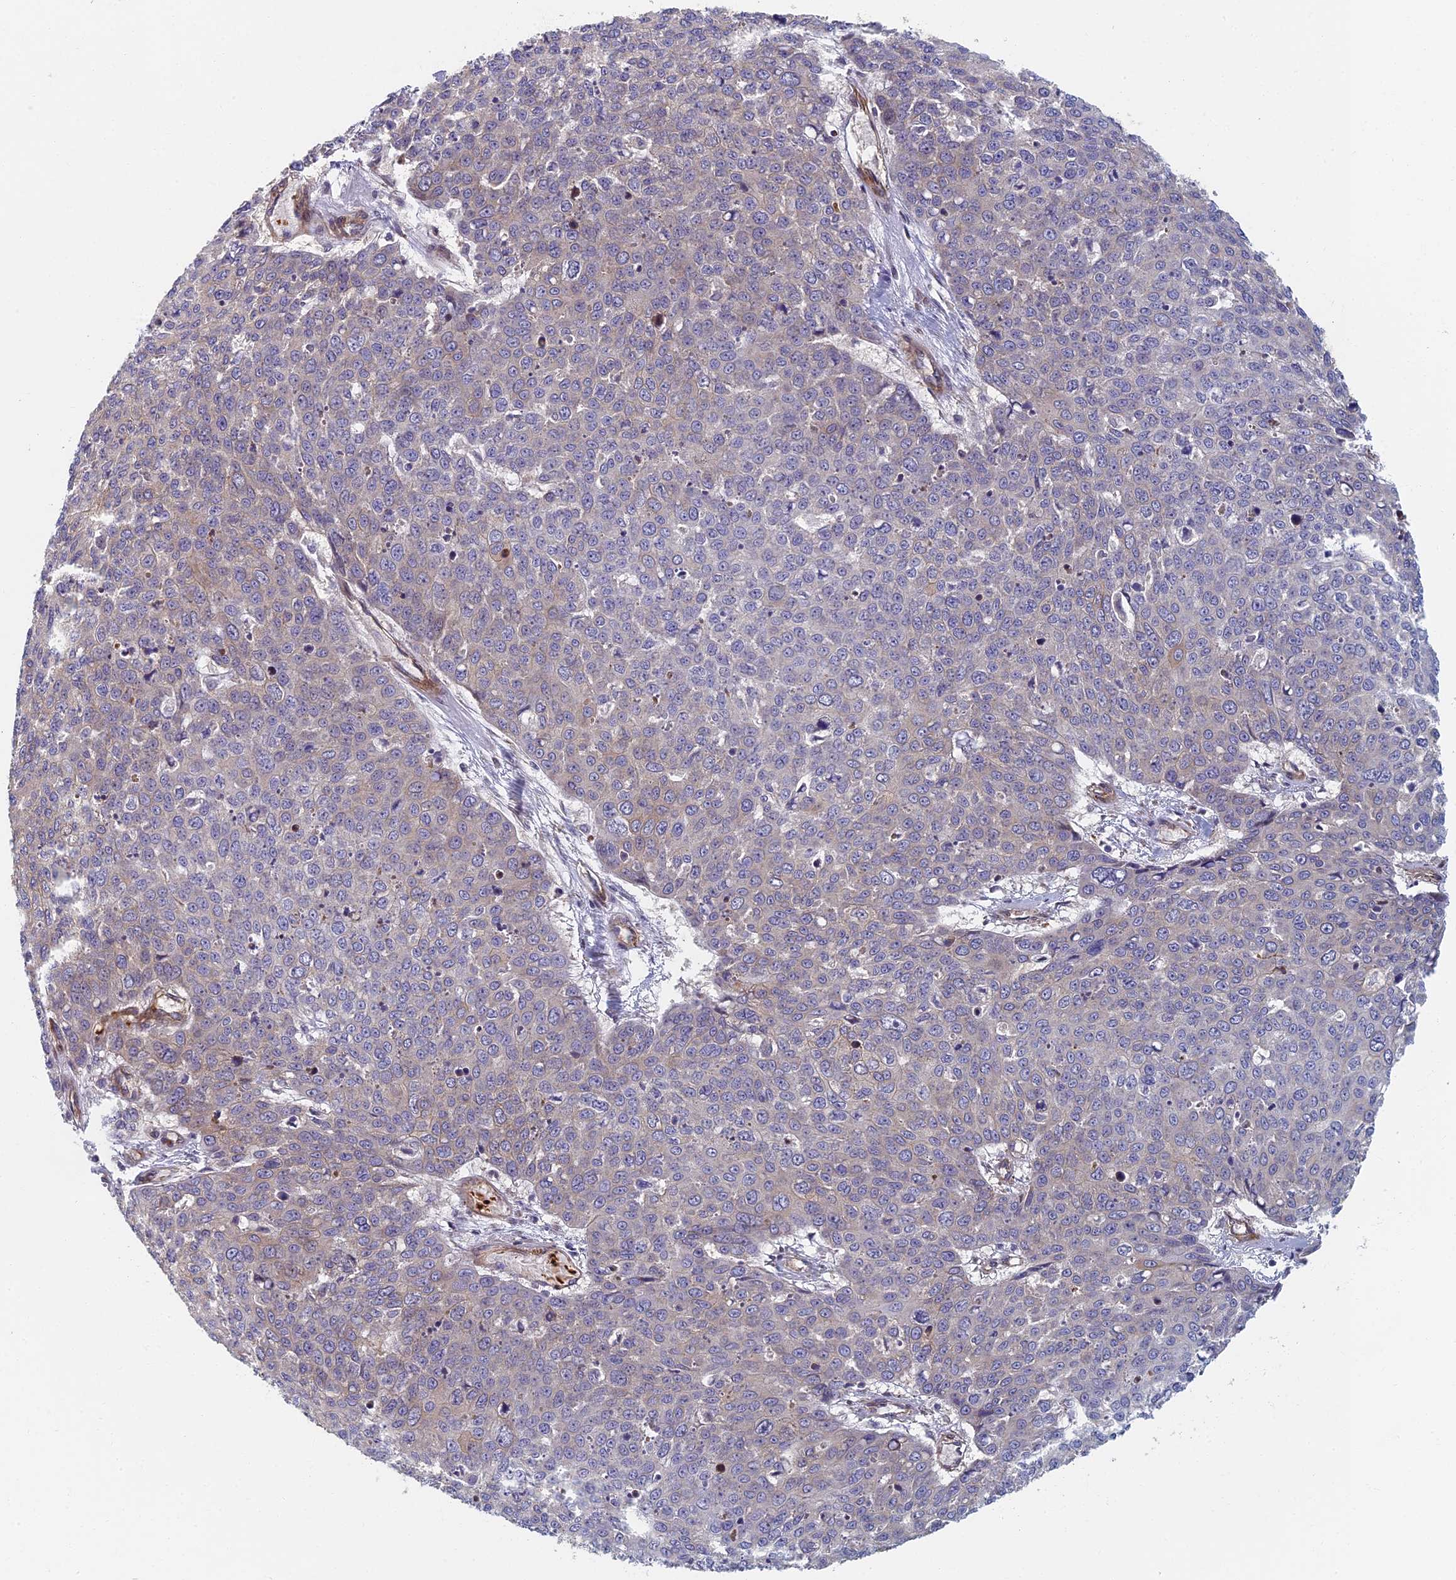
{"staining": {"intensity": "negative", "quantity": "none", "location": "none"}, "tissue": "skin cancer", "cell_type": "Tumor cells", "image_type": "cancer", "snomed": [{"axis": "morphology", "description": "Squamous cell carcinoma, NOS"}, {"axis": "topography", "description": "Skin"}], "caption": "Immunohistochemical staining of skin cancer shows no significant positivity in tumor cells.", "gene": "ABCB10", "patient": {"sex": "male", "age": 71}}